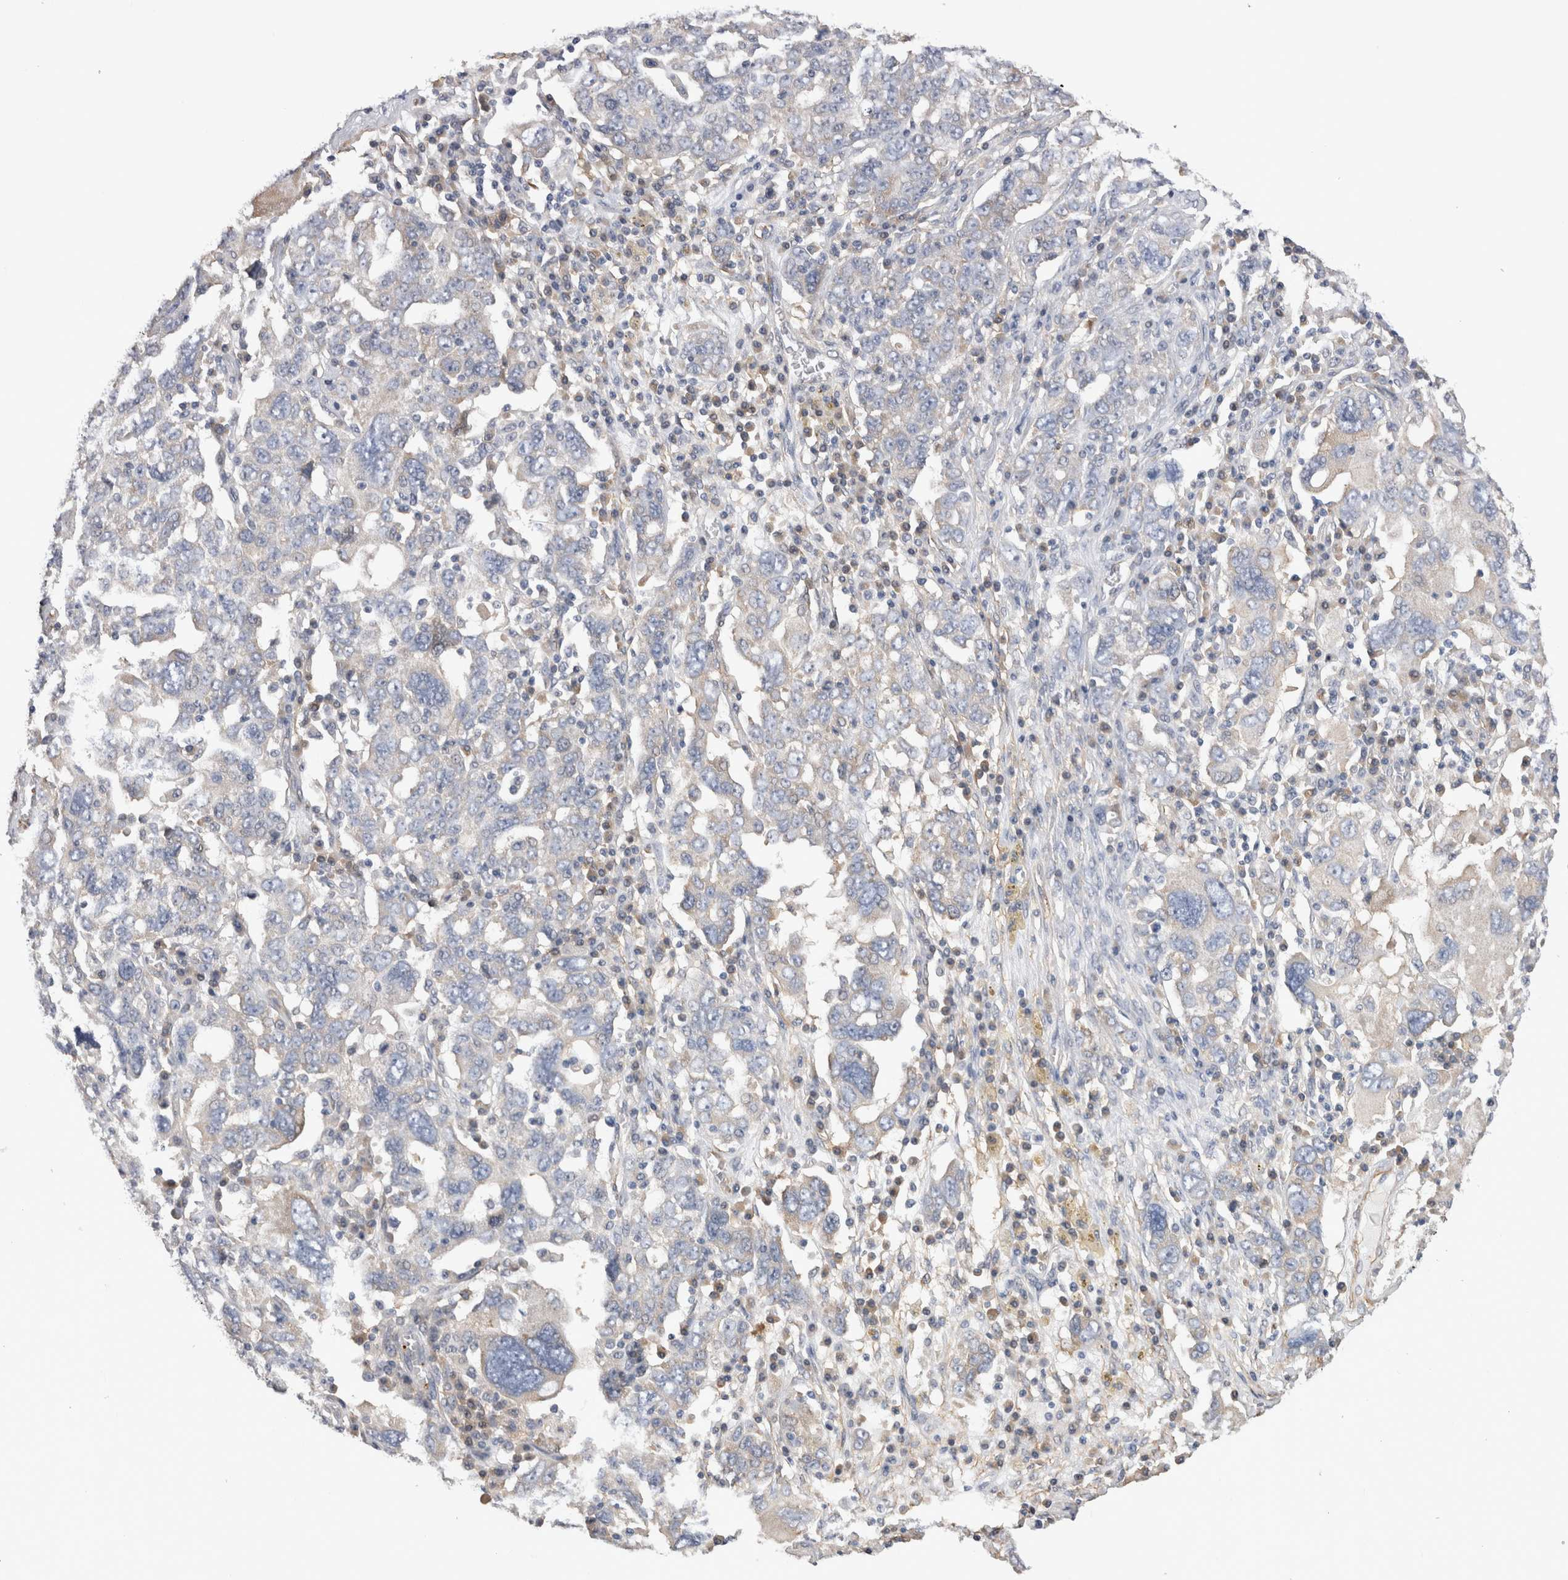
{"staining": {"intensity": "weak", "quantity": "<25%", "location": "cytoplasmic/membranous"}, "tissue": "ovarian cancer", "cell_type": "Tumor cells", "image_type": "cancer", "snomed": [{"axis": "morphology", "description": "Carcinoma, endometroid"}, {"axis": "topography", "description": "Ovary"}], "caption": "Endometroid carcinoma (ovarian) was stained to show a protein in brown. There is no significant positivity in tumor cells.", "gene": "EPRS1", "patient": {"sex": "female", "age": 62}}